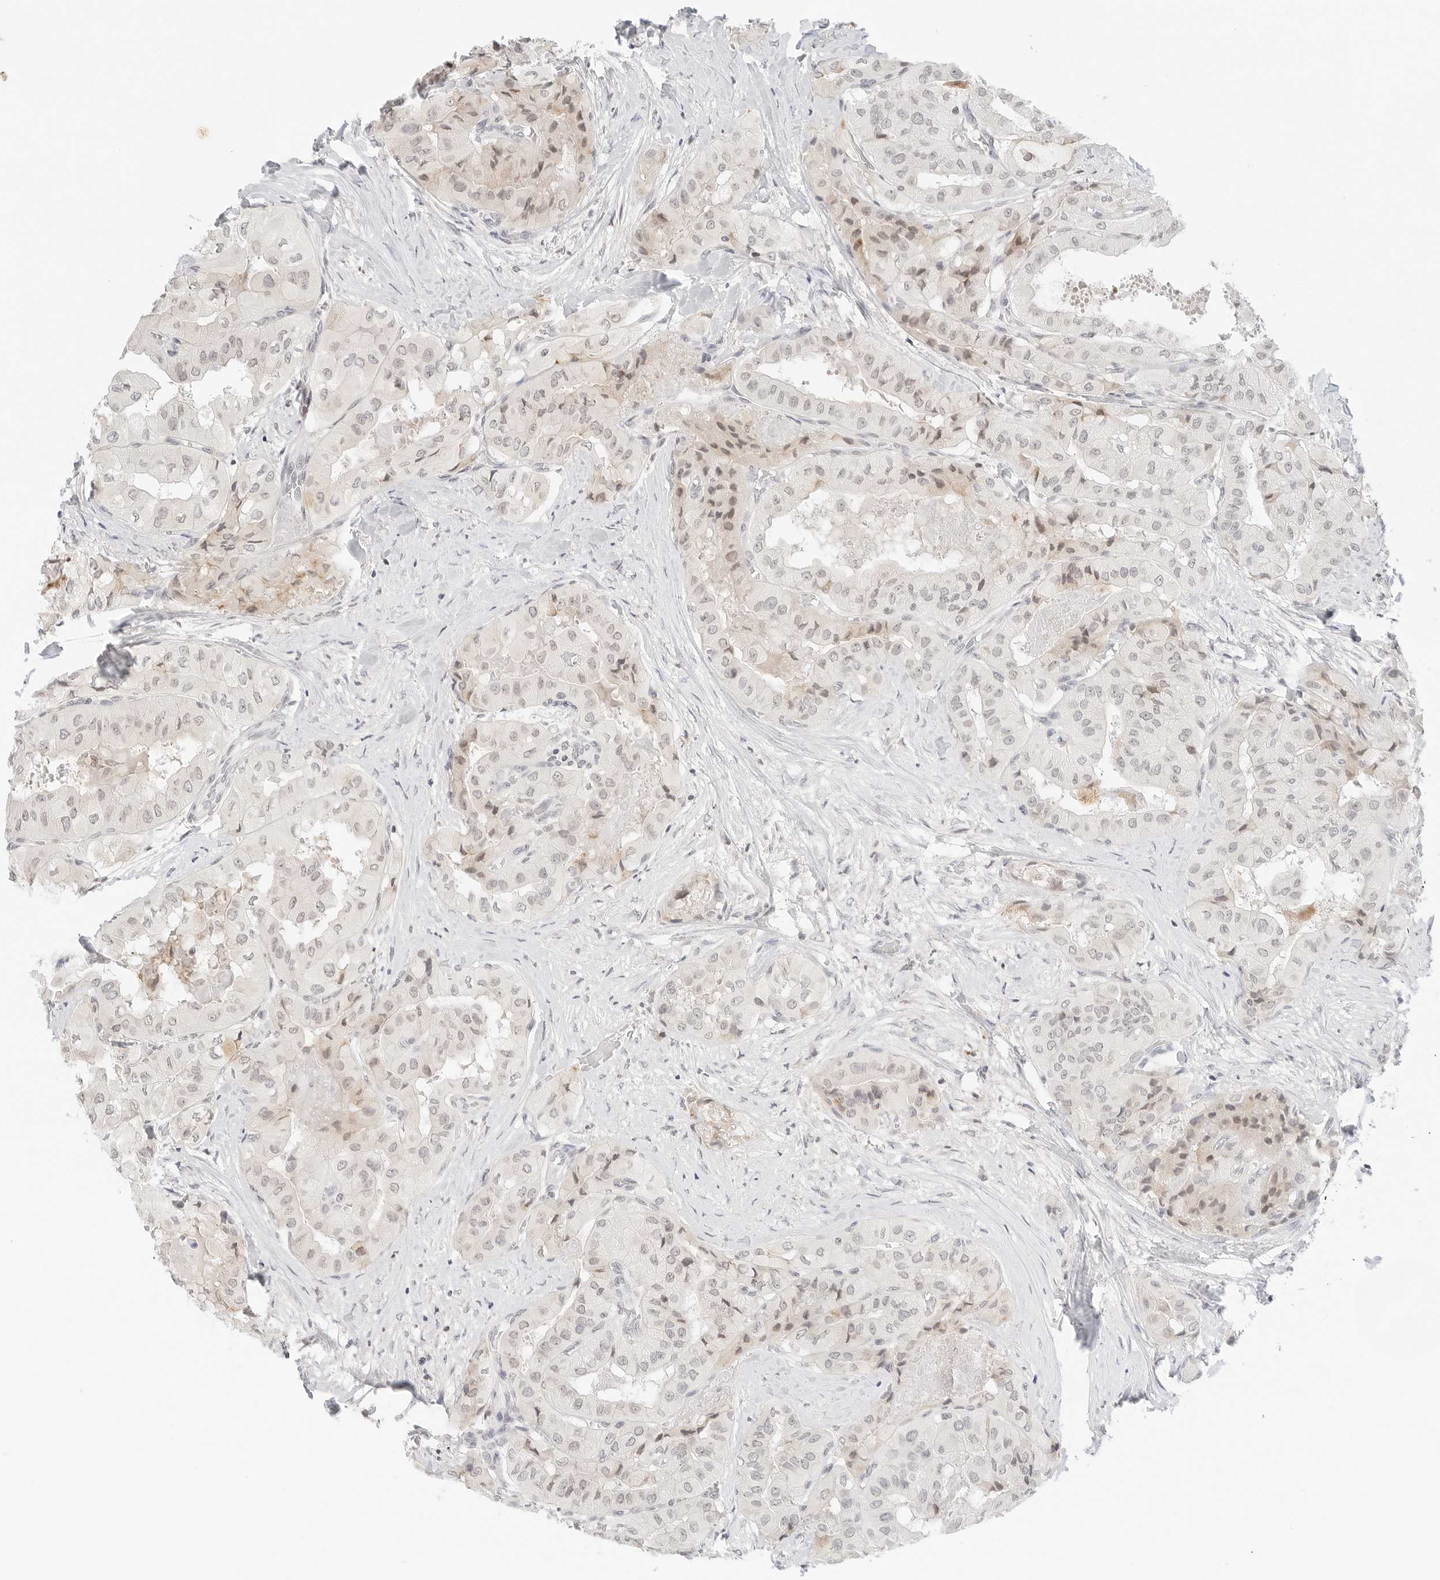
{"staining": {"intensity": "negative", "quantity": "none", "location": "none"}, "tissue": "thyroid cancer", "cell_type": "Tumor cells", "image_type": "cancer", "snomed": [{"axis": "morphology", "description": "Papillary adenocarcinoma, NOS"}, {"axis": "topography", "description": "Thyroid gland"}], "caption": "DAB immunohistochemical staining of human thyroid cancer exhibits no significant expression in tumor cells.", "gene": "NEO1", "patient": {"sex": "female", "age": 59}}